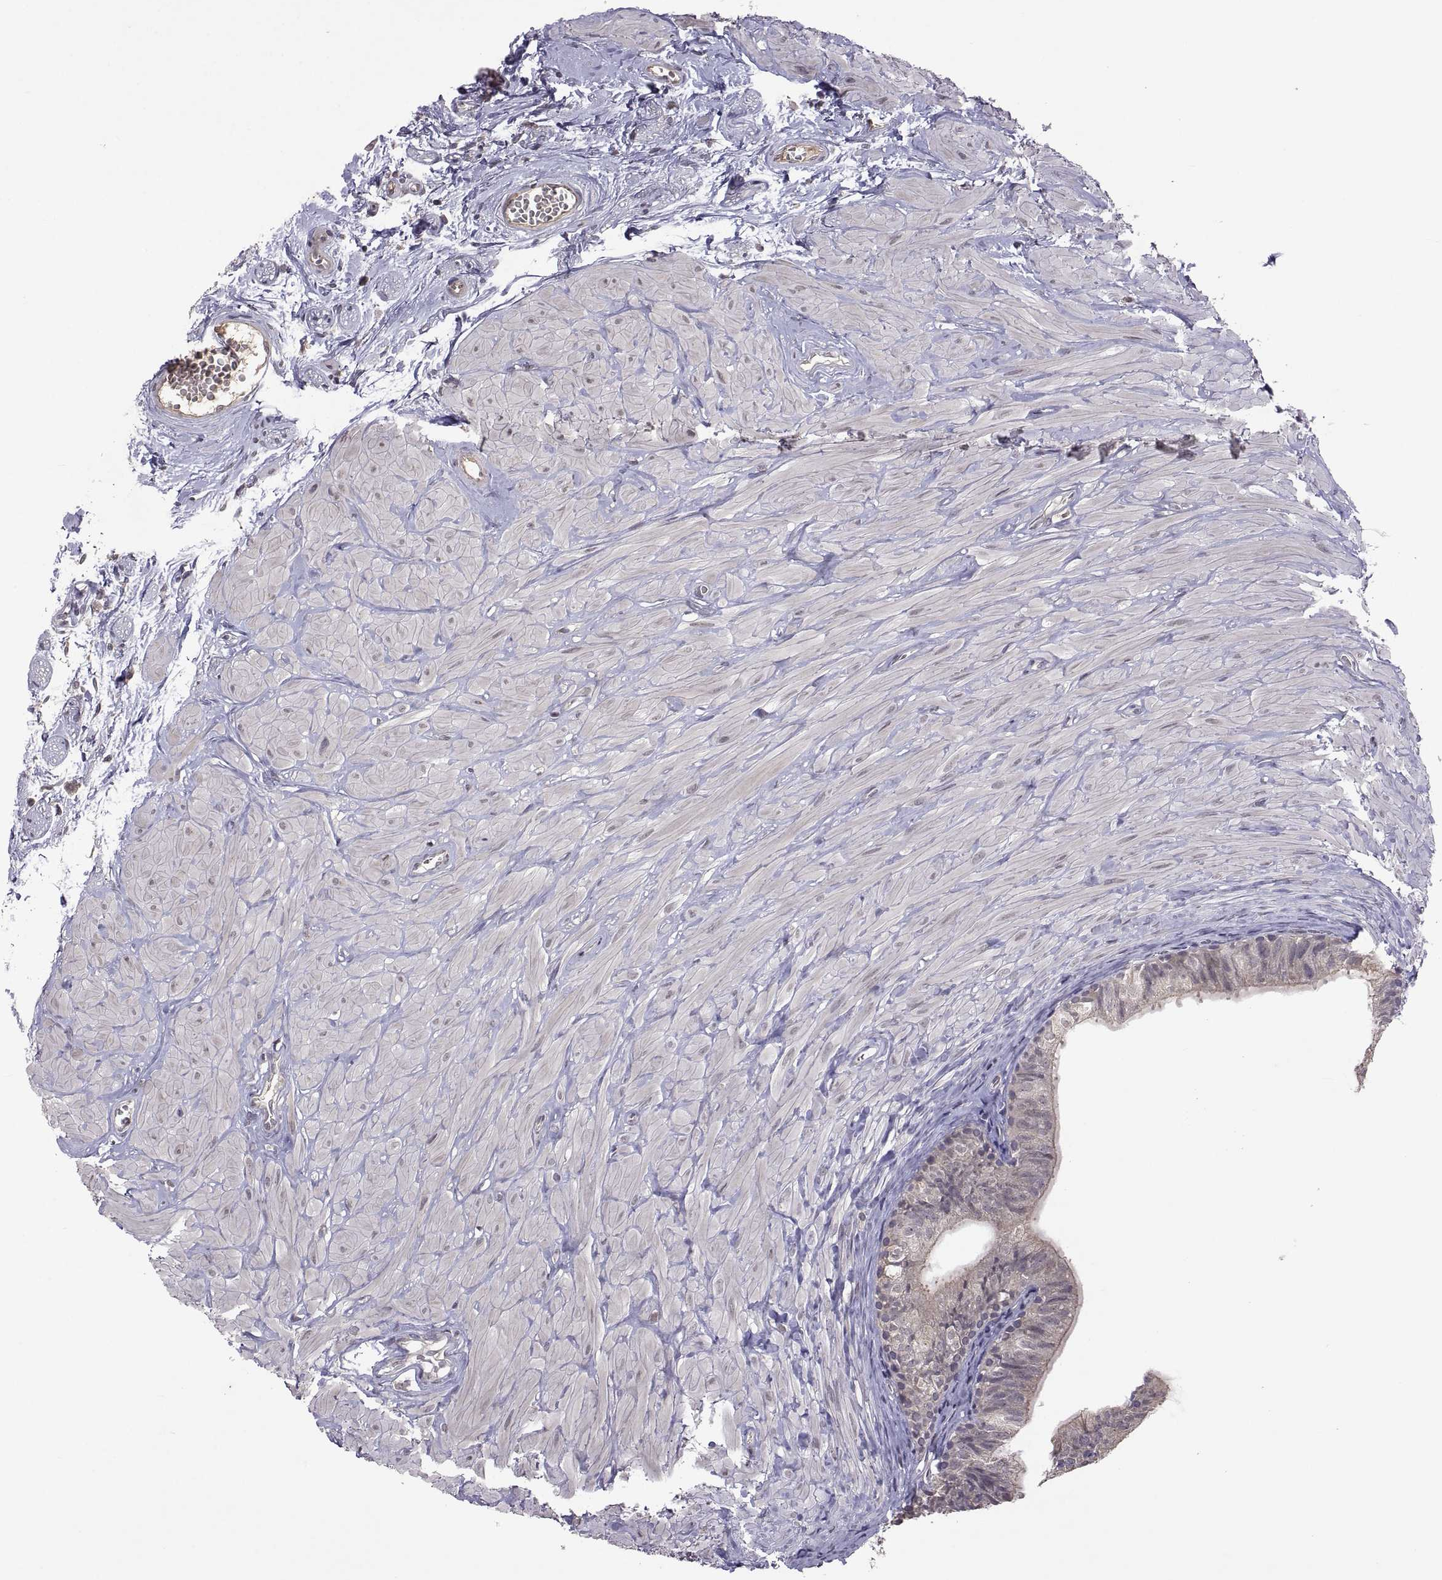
{"staining": {"intensity": "weak", "quantity": "25%-75%", "location": "cytoplasmic/membranous"}, "tissue": "epididymis", "cell_type": "Glandular cells", "image_type": "normal", "snomed": [{"axis": "morphology", "description": "Normal tissue, NOS"}, {"axis": "topography", "description": "Epididymis"}, {"axis": "topography", "description": "Vas deferens"}], "caption": "An immunohistochemistry (IHC) micrograph of unremarkable tissue is shown. Protein staining in brown labels weak cytoplasmic/membranous positivity in epididymis within glandular cells.", "gene": "LAMA1", "patient": {"sex": "male", "age": 23}}